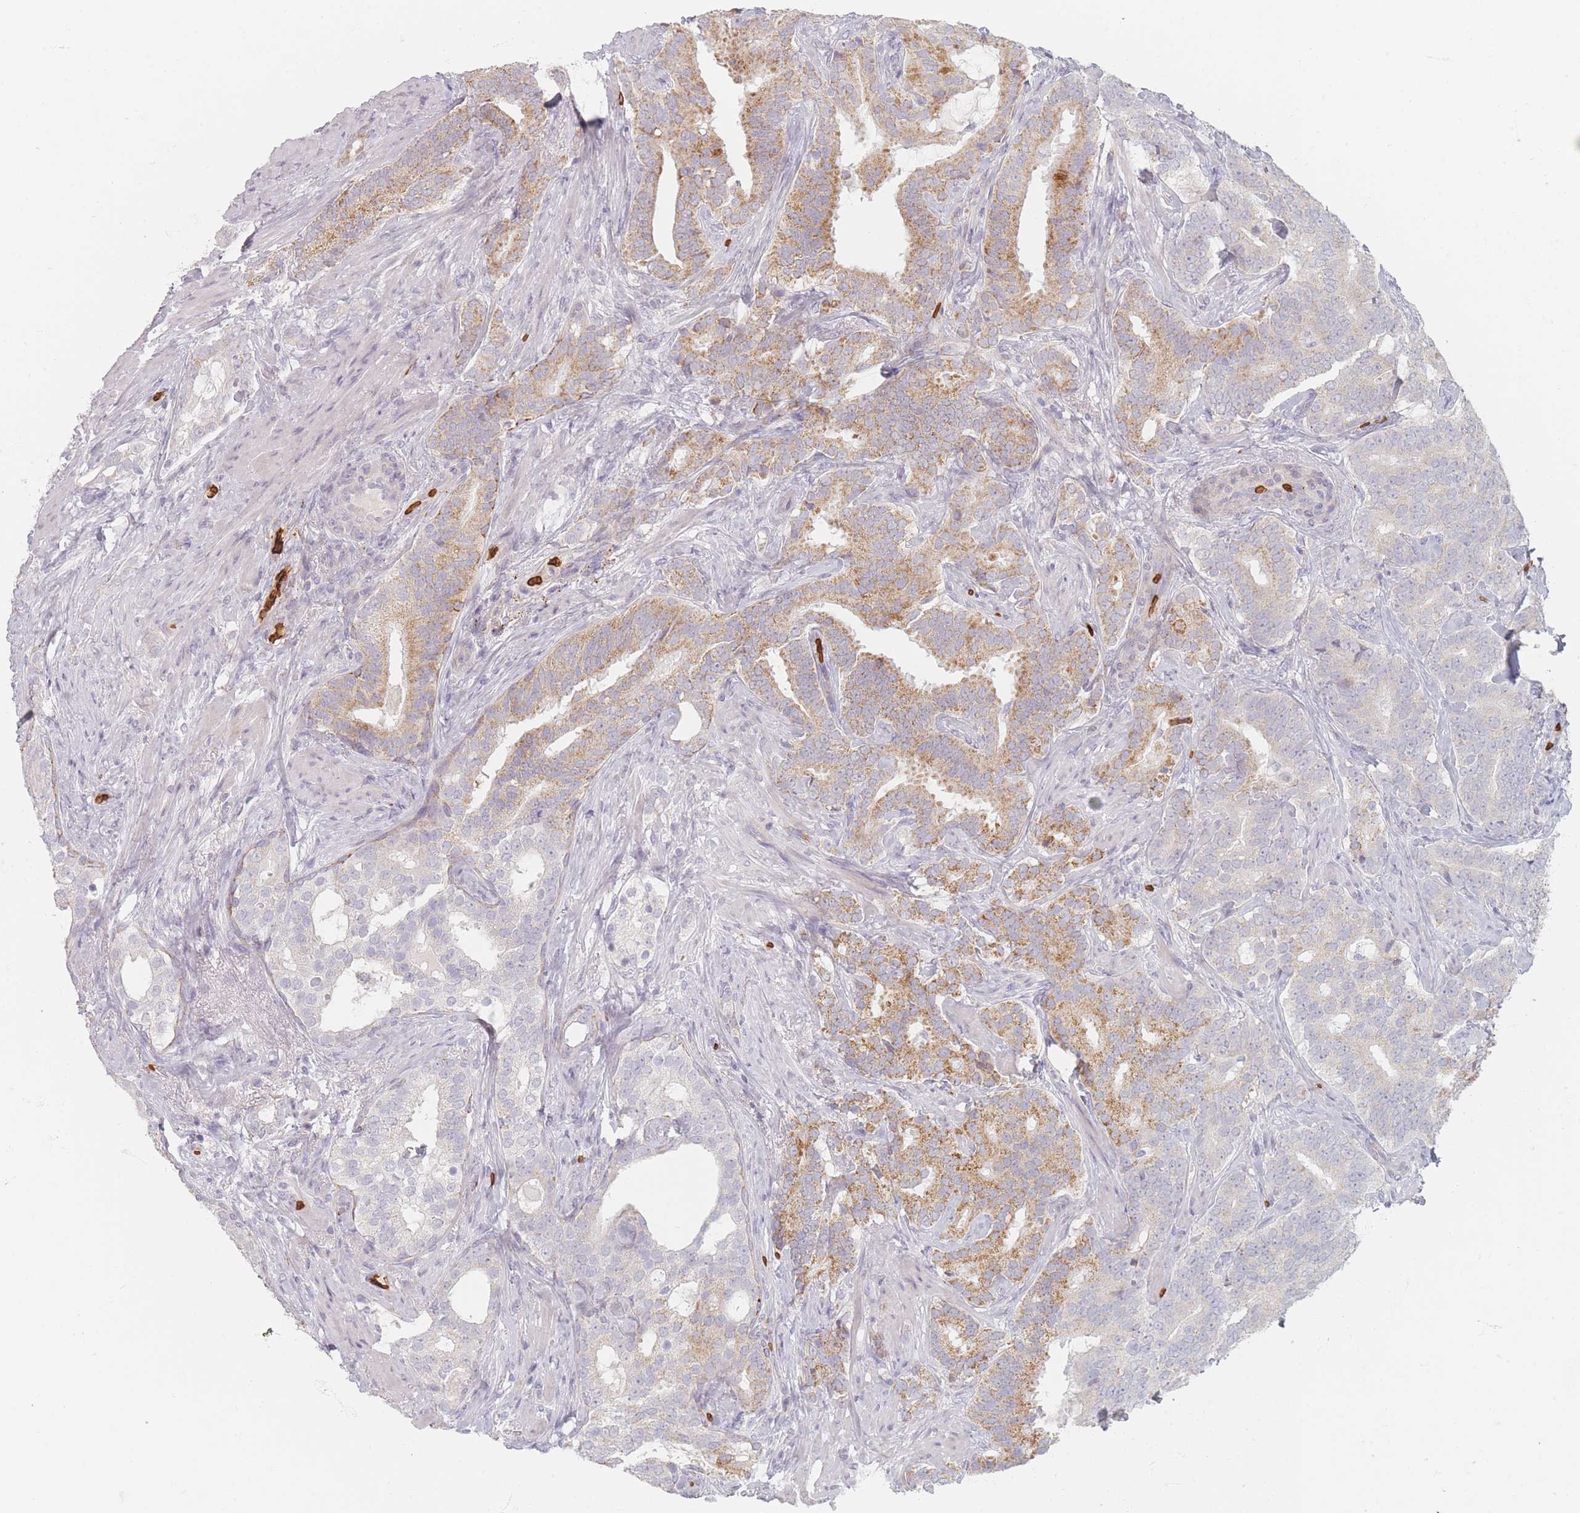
{"staining": {"intensity": "moderate", "quantity": "25%-75%", "location": "cytoplasmic/membranous"}, "tissue": "prostate cancer", "cell_type": "Tumor cells", "image_type": "cancer", "snomed": [{"axis": "morphology", "description": "Adenocarcinoma, High grade"}, {"axis": "topography", "description": "Prostate"}], "caption": "Immunohistochemical staining of adenocarcinoma (high-grade) (prostate) displays moderate cytoplasmic/membranous protein positivity in about 25%-75% of tumor cells.", "gene": "SLC2A6", "patient": {"sex": "male", "age": 64}}